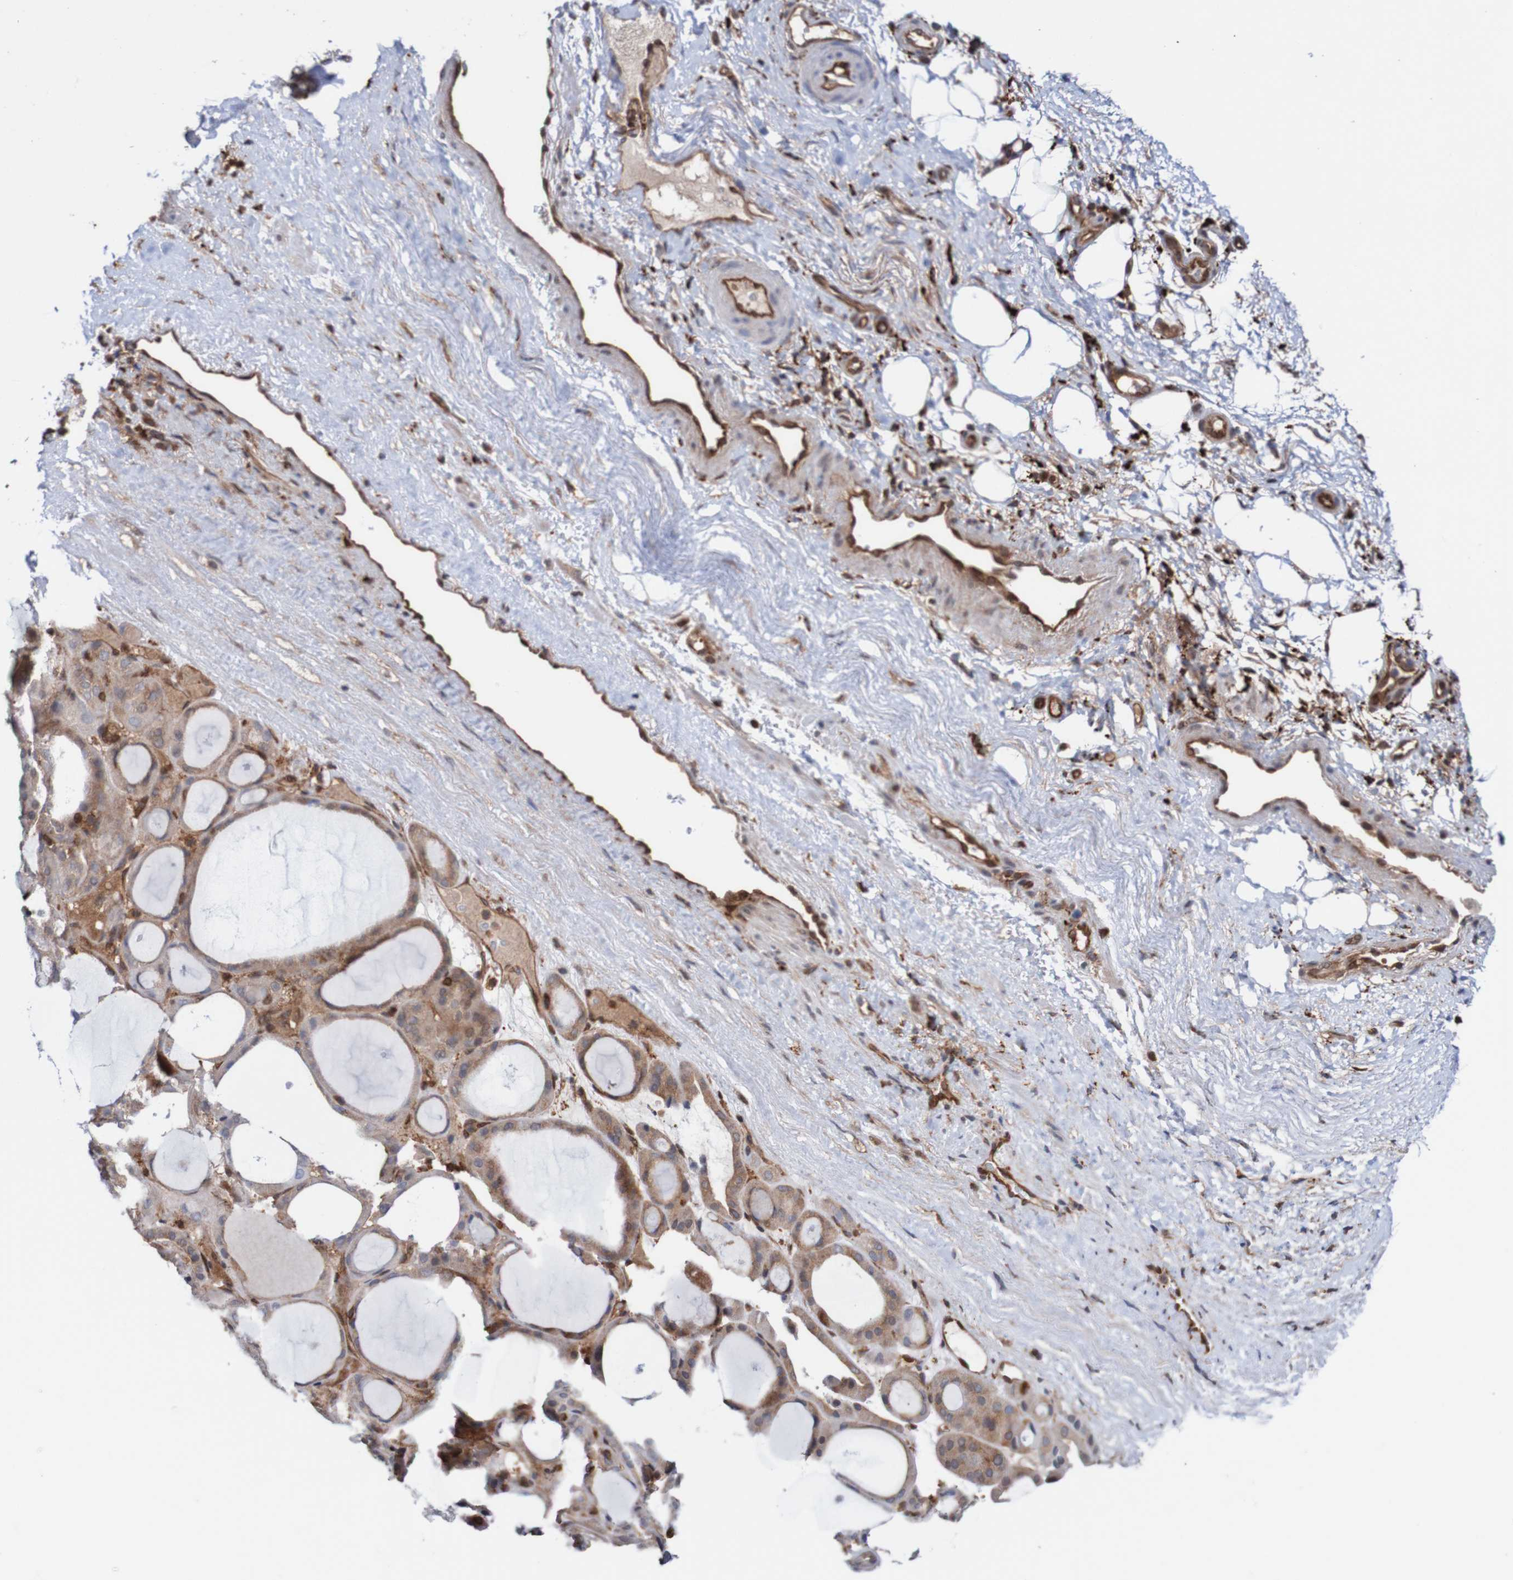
{"staining": {"intensity": "moderate", "quantity": ">75%", "location": "cytoplasmic/membranous"}, "tissue": "thyroid gland", "cell_type": "Glandular cells", "image_type": "normal", "snomed": [{"axis": "morphology", "description": "Normal tissue, NOS"}, {"axis": "morphology", "description": "Carcinoma, NOS"}, {"axis": "topography", "description": "Thyroid gland"}], "caption": "Immunohistochemistry image of normal human thyroid gland stained for a protein (brown), which exhibits medium levels of moderate cytoplasmic/membranous positivity in about >75% of glandular cells.", "gene": "RIGI", "patient": {"sex": "female", "age": 86}}